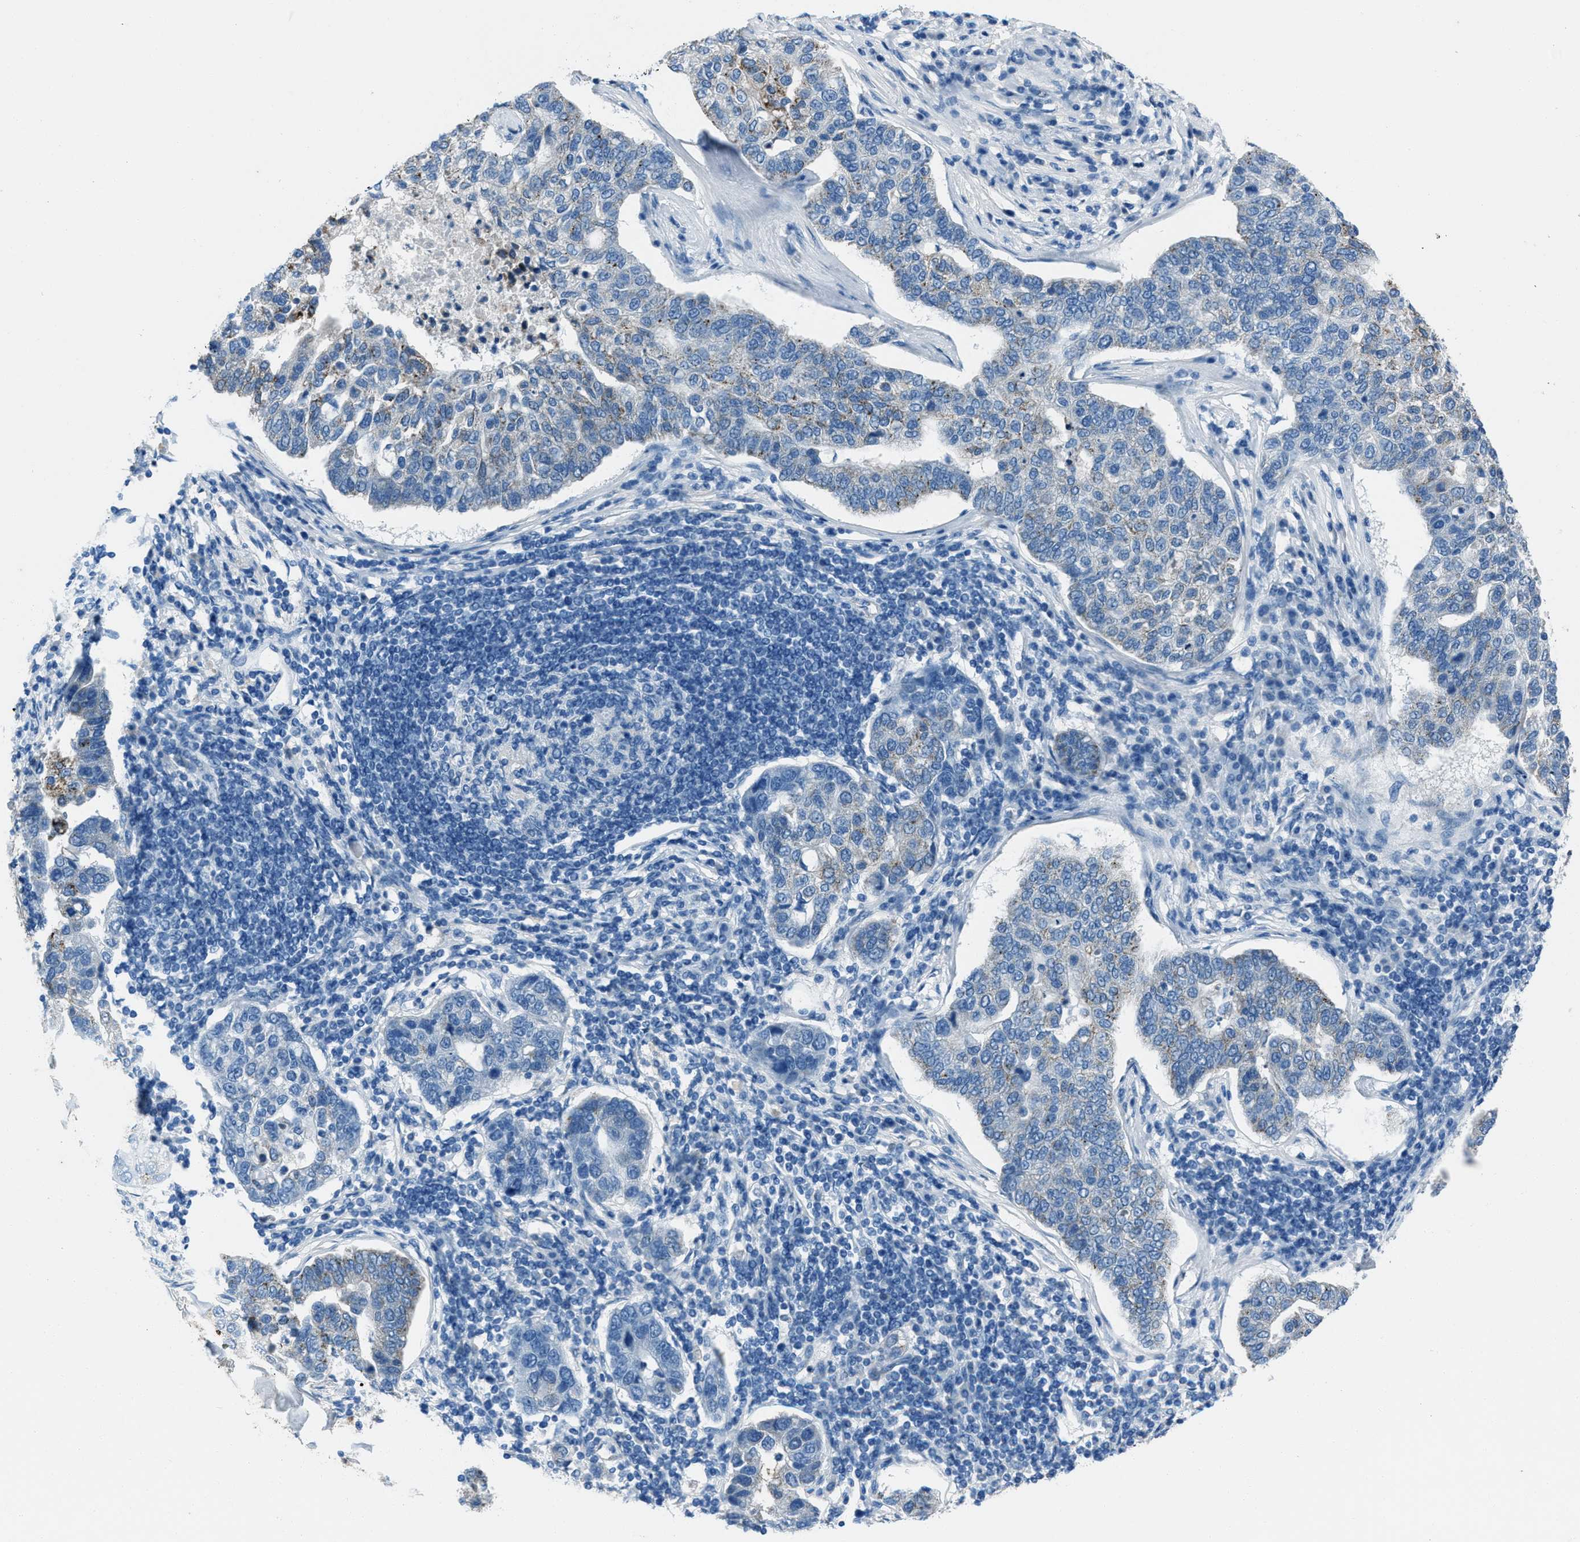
{"staining": {"intensity": "weak", "quantity": "<25%", "location": "cytoplasmic/membranous"}, "tissue": "pancreatic cancer", "cell_type": "Tumor cells", "image_type": "cancer", "snomed": [{"axis": "morphology", "description": "Adenocarcinoma, NOS"}, {"axis": "topography", "description": "Pancreas"}], "caption": "Immunohistochemical staining of human pancreatic cancer displays no significant expression in tumor cells. Brightfield microscopy of IHC stained with DAB (brown) and hematoxylin (blue), captured at high magnification.", "gene": "AMACR", "patient": {"sex": "female", "age": 61}}